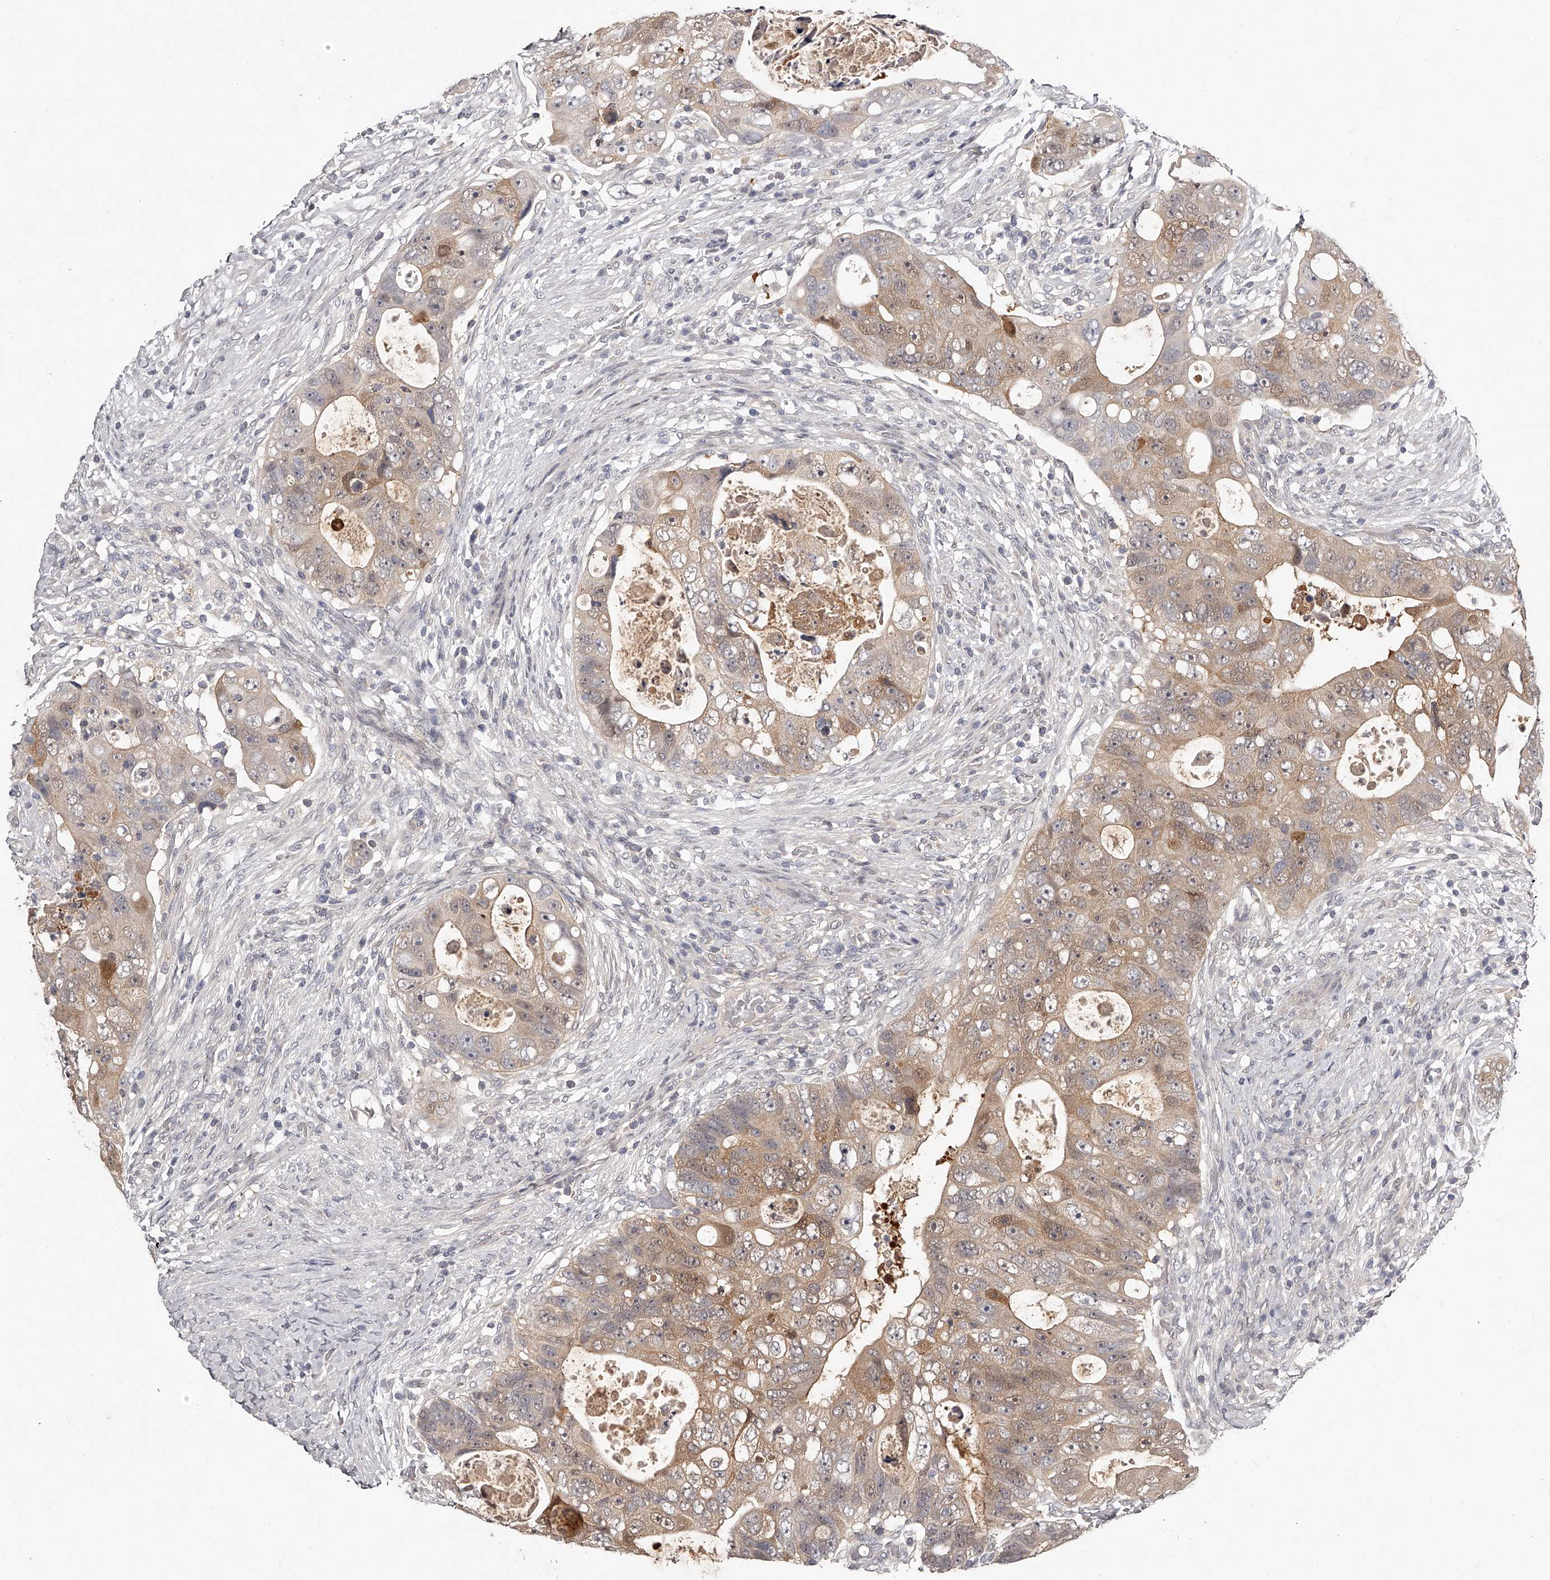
{"staining": {"intensity": "weak", "quantity": ">75%", "location": "cytoplasmic/membranous"}, "tissue": "colorectal cancer", "cell_type": "Tumor cells", "image_type": "cancer", "snomed": [{"axis": "morphology", "description": "Adenocarcinoma, NOS"}, {"axis": "topography", "description": "Rectum"}], "caption": "DAB (3,3'-diaminobenzidine) immunohistochemical staining of human colorectal adenocarcinoma shows weak cytoplasmic/membranous protein expression in about >75% of tumor cells.", "gene": "GGCT", "patient": {"sex": "male", "age": 59}}